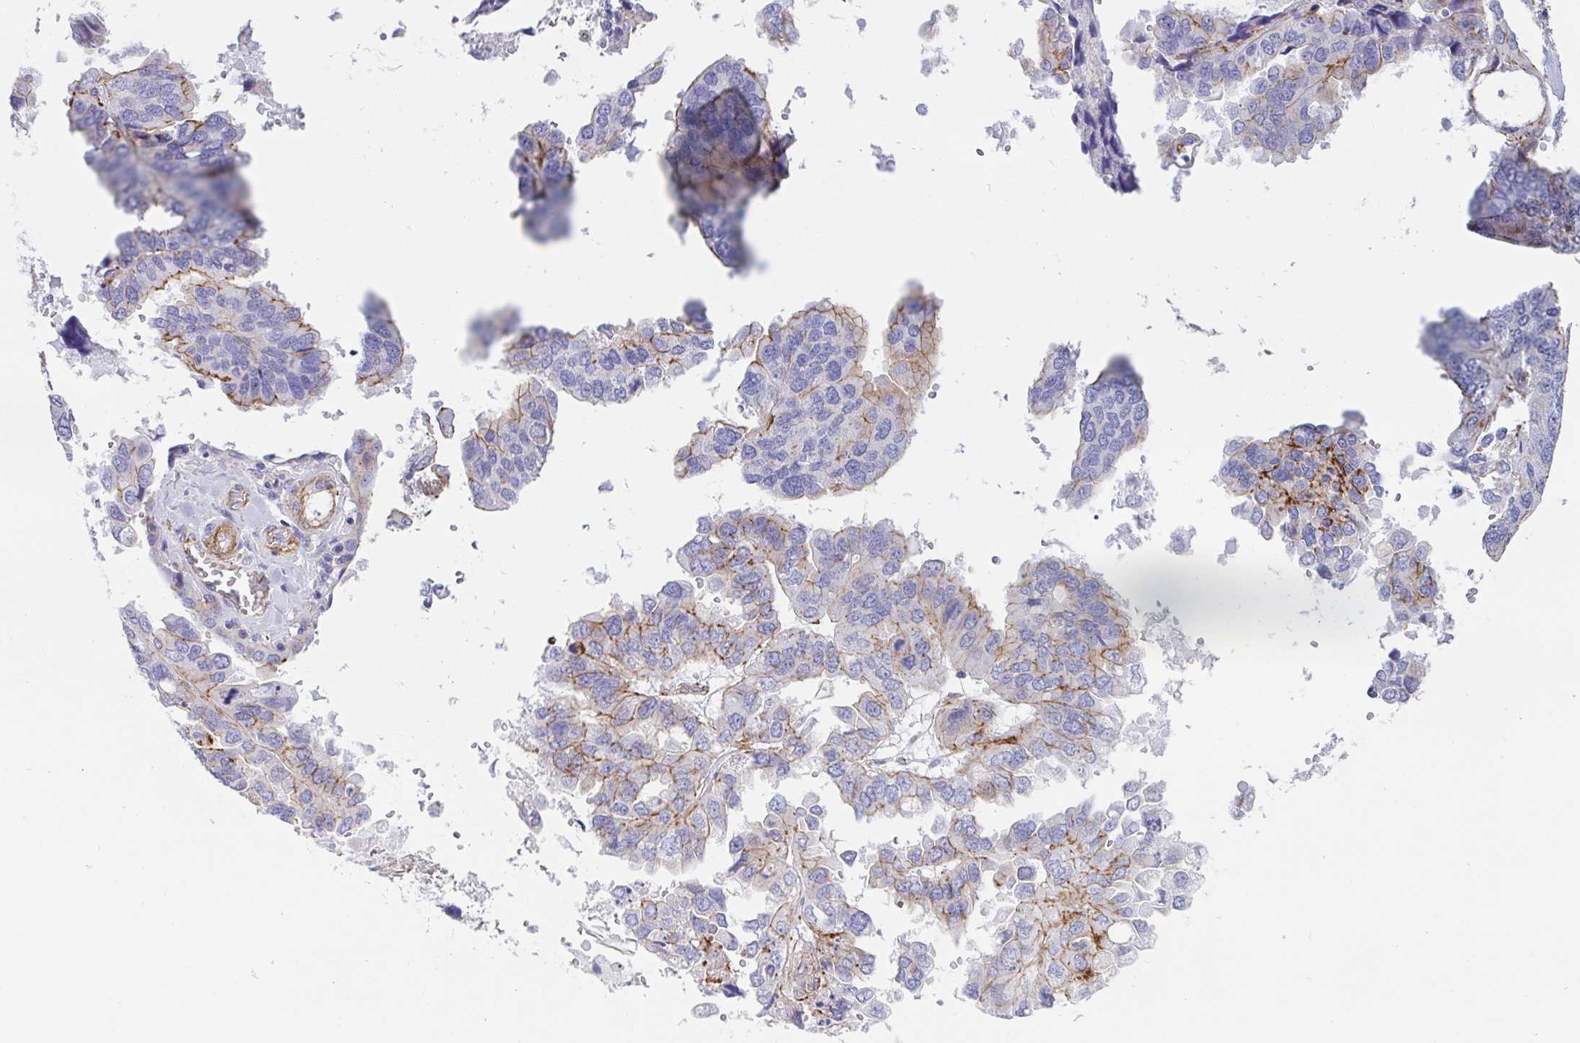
{"staining": {"intensity": "moderate", "quantity": "25%-75%", "location": "cytoplasmic/membranous"}, "tissue": "ovarian cancer", "cell_type": "Tumor cells", "image_type": "cancer", "snomed": [{"axis": "morphology", "description": "Cystadenocarcinoma, serous, NOS"}, {"axis": "topography", "description": "Ovary"}], "caption": "Human ovarian cancer stained for a protein (brown) exhibits moderate cytoplasmic/membranous positive staining in approximately 25%-75% of tumor cells.", "gene": "TRAM2", "patient": {"sex": "female", "age": 79}}